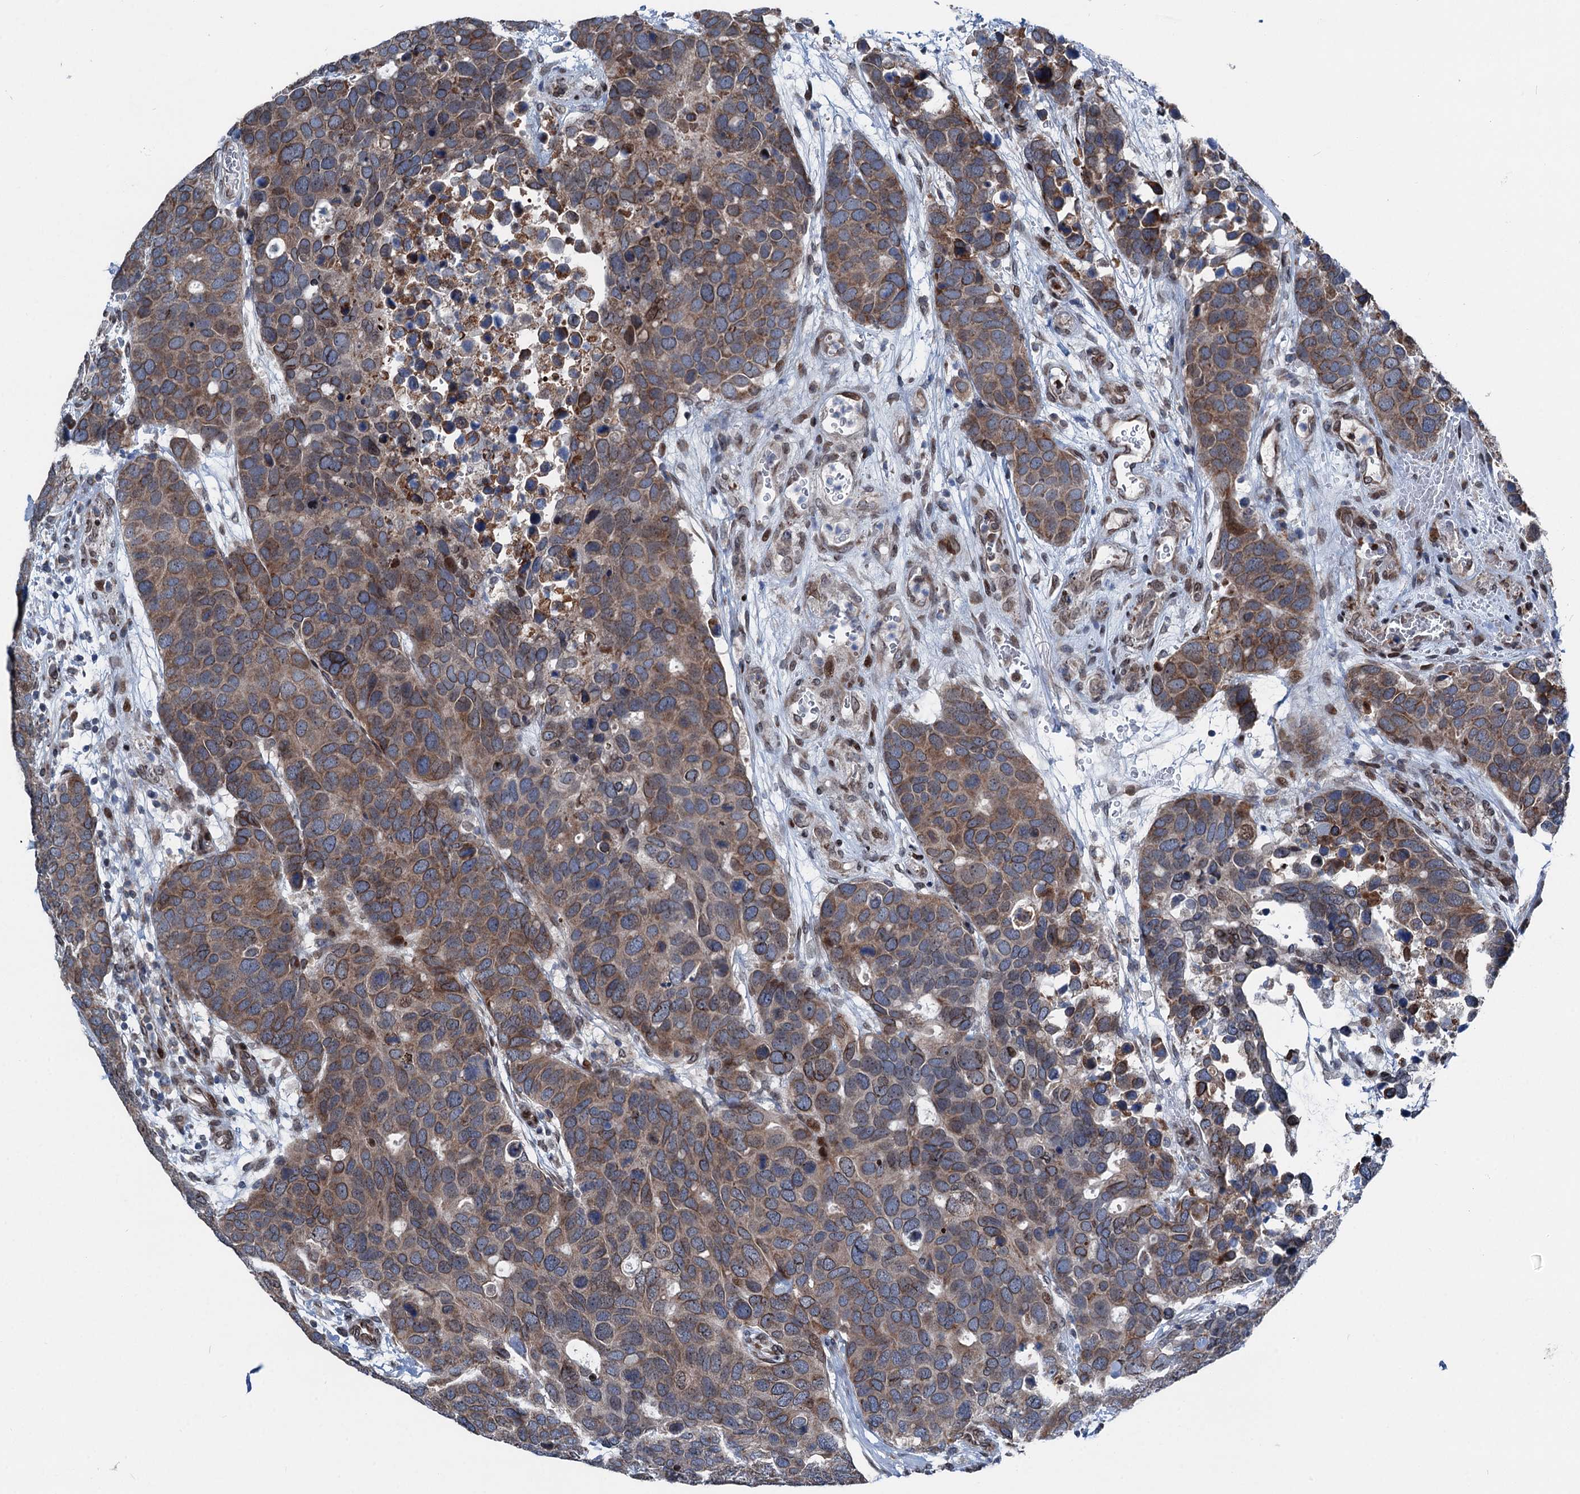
{"staining": {"intensity": "moderate", "quantity": ">75%", "location": "cytoplasmic/membranous"}, "tissue": "breast cancer", "cell_type": "Tumor cells", "image_type": "cancer", "snomed": [{"axis": "morphology", "description": "Duct carcinoma"}, {"axis": "topography", "description": "Breast"}], "caption": "About >75% of tumor cells in breast invasive ductal carcinoma display moderate cytoplasmic/membranous protein expression as visualized by brown immunohistochemical staining.", "gene": "MRPL14", "patient": {"sex": "female", "age": 83}}